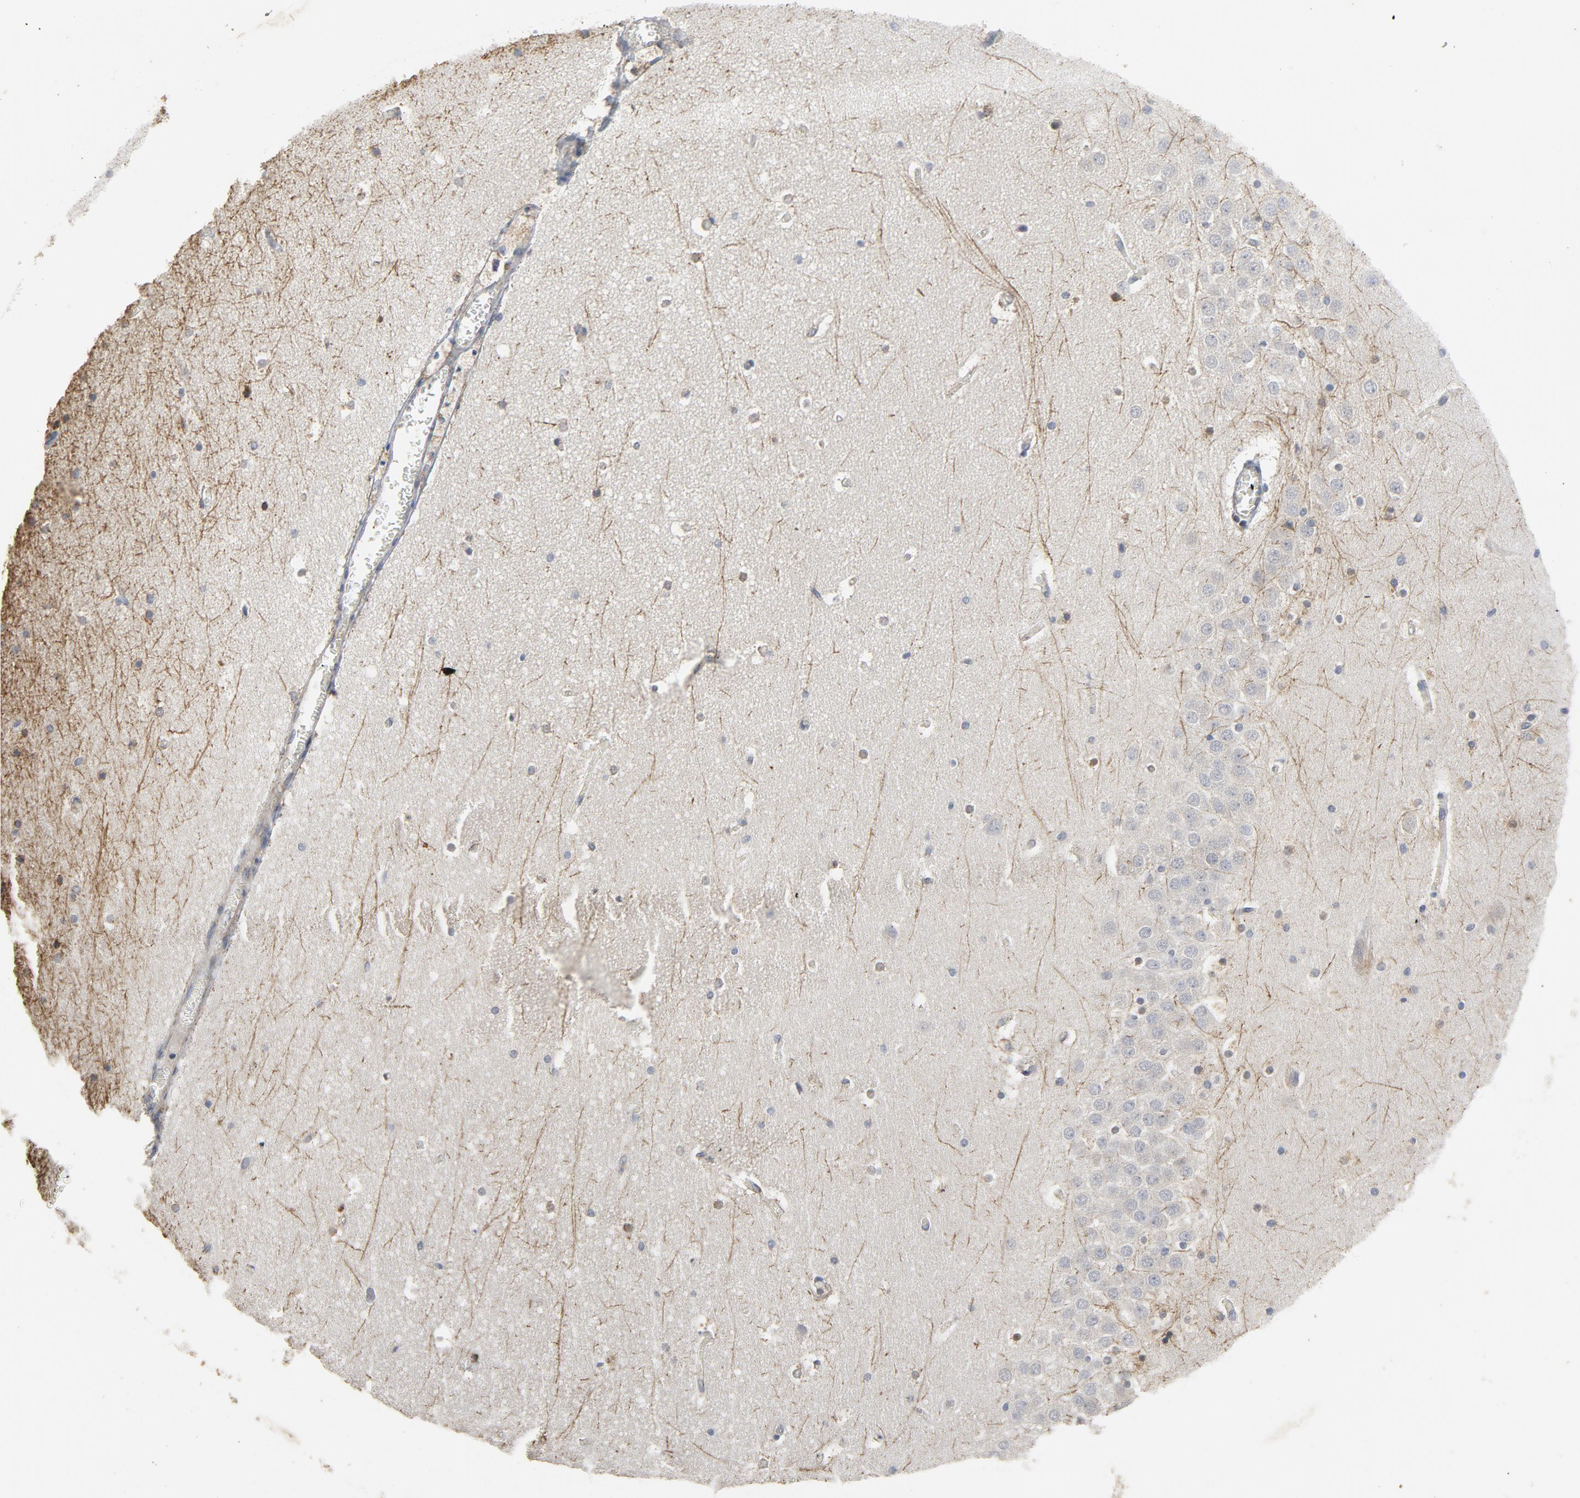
{"staining": {"intensity": "strong", "quantity": "<25%", "location": "cytoplasmic/membranous"}, "tissue": "hippocampus", "cell_type": "Glial cells", "image_type": "normal", "snomed": [{"axis": "morphology", "description": "Normal tissue, NOS"}, {"axis": "topography", "description": "Hippocampus"}], "caption": "IHC staining of normal hippocampus, which demonstrates medium levels of strong cytoplasmic/membranous staining in approximately <25% of glial cells indicating strong cytoplasmic/membranous protein staining. The staining was performed using DAB (3,3'-diaminobenzidine) (brown) for protein detection and nuclei were counterstained in hematoxylin (blue).", "gene": "C14orf119", "patient": {"sex": "male", "age": 45}}